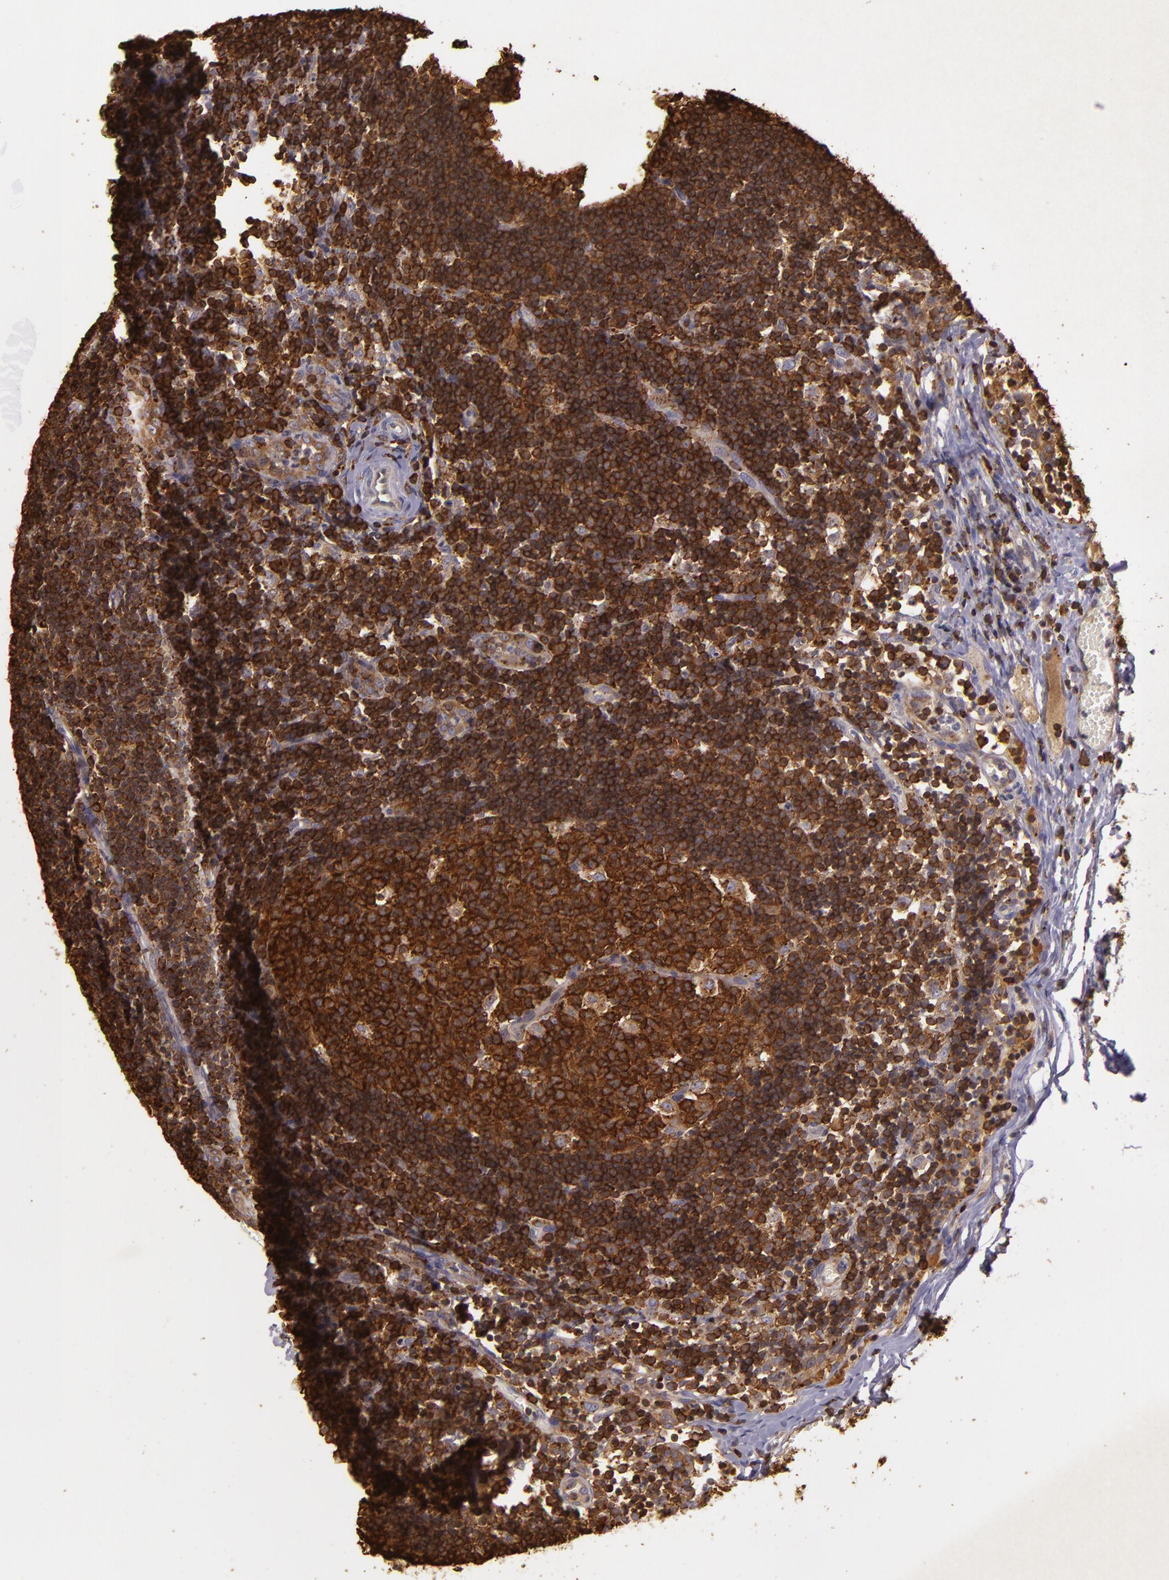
{"staining": {"intensity": "strong", "quantity": ">75%", "location": "cytoplasmic/membranous"}, "tissue": "lymph node", "cell_type": "Germinal center cells", "image_type": "normal", "snomed": [{"axis": "morphology", "description": "Normal tissue, NOS"}, {"axis": "morphology", "description": "Inflammation, NOS"}, {"axis": "topography", "description": "Lymph node"}, {"axis": "topography", "description": "Salivary gland"}], "caption": "The immunohistochemical stain highlights strong cytoplasmic/membranous staining in germinal center cells of benign lymph node. The protein of interest is shown in brown color, while the nuclei are stained blue.", "gene": "SLC9A3R1", "patient": {"sex": "male", "age": 3}}